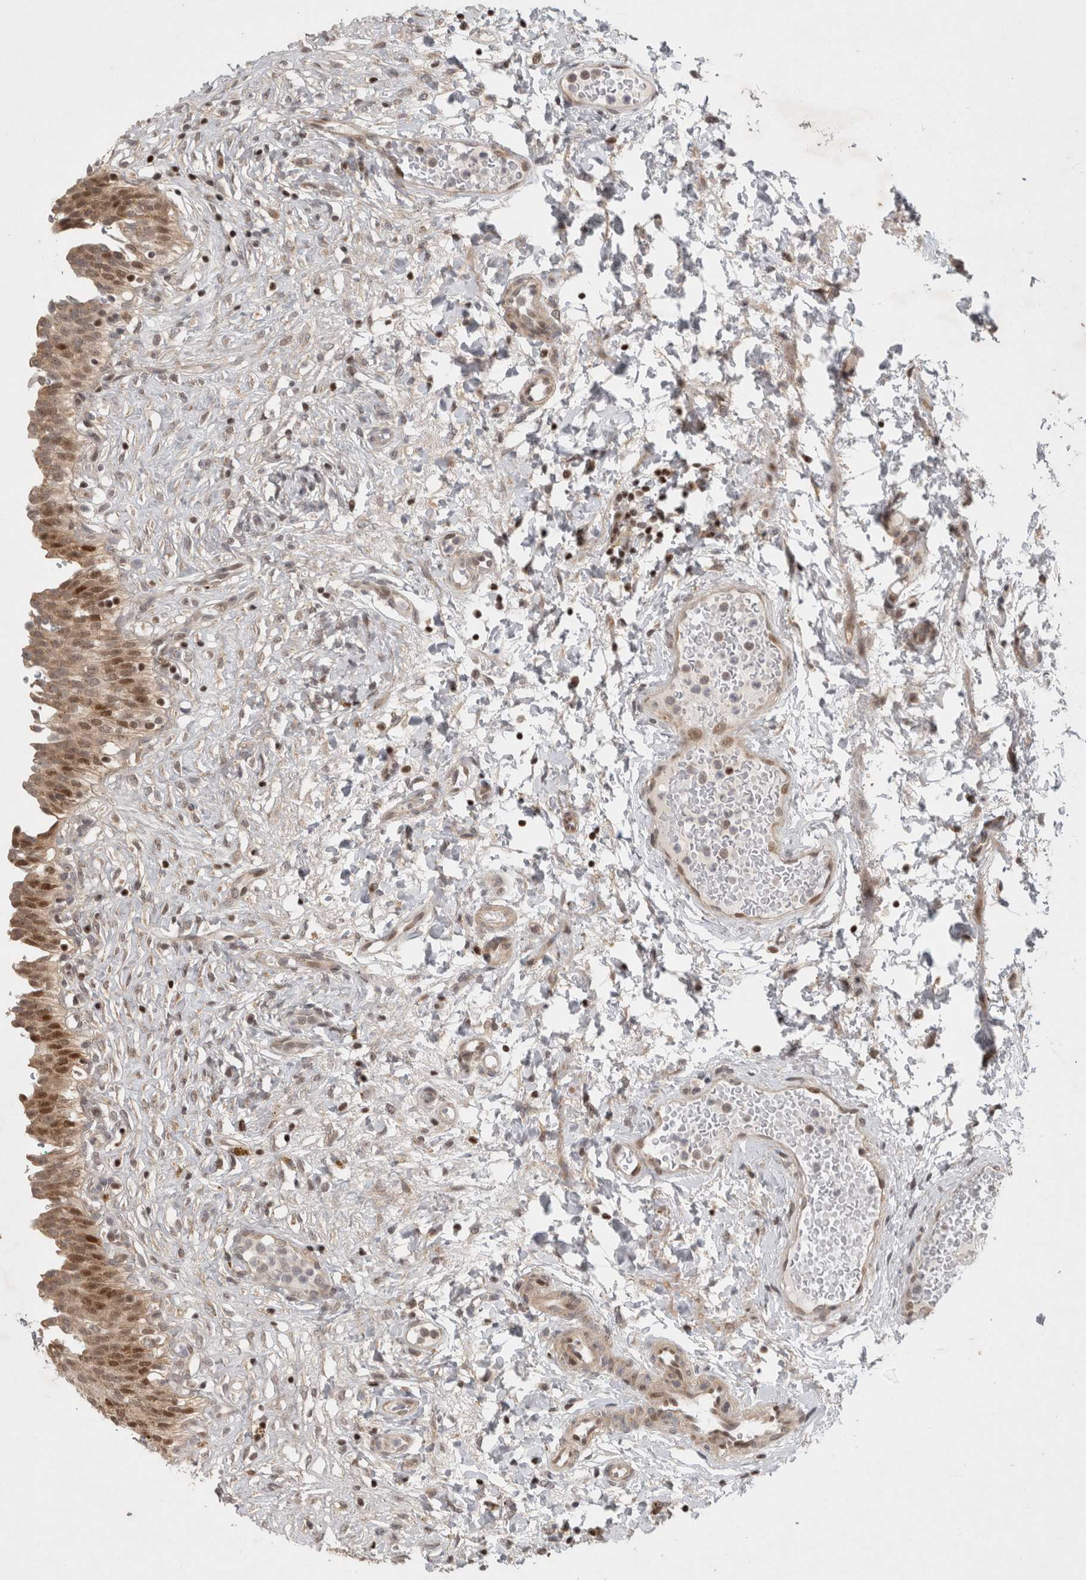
{"staining": {"intensity": "moderate", "quantity": ">75%", "location": "cytoplasmic/membranous,nuclear"}, "tissue": "urinary bladder", "cell_type": "Urothelial cells", "image_type": "normal", "snomed": [{"axis": "morphology", "description": "Urothelial carcinoma, High grade"}, {"axis": "topography", "description": "Urinary bladder"}], "caption": "Immunohistochemical staining of unremarkable human urinary bladder displays >75% levels of moderate cytoplasmic/membranous,nuclear protein expression in approximately >75% of urothelial cells.", "gene": "KDM8", "patient": {"sex": "male", "age": 46}}